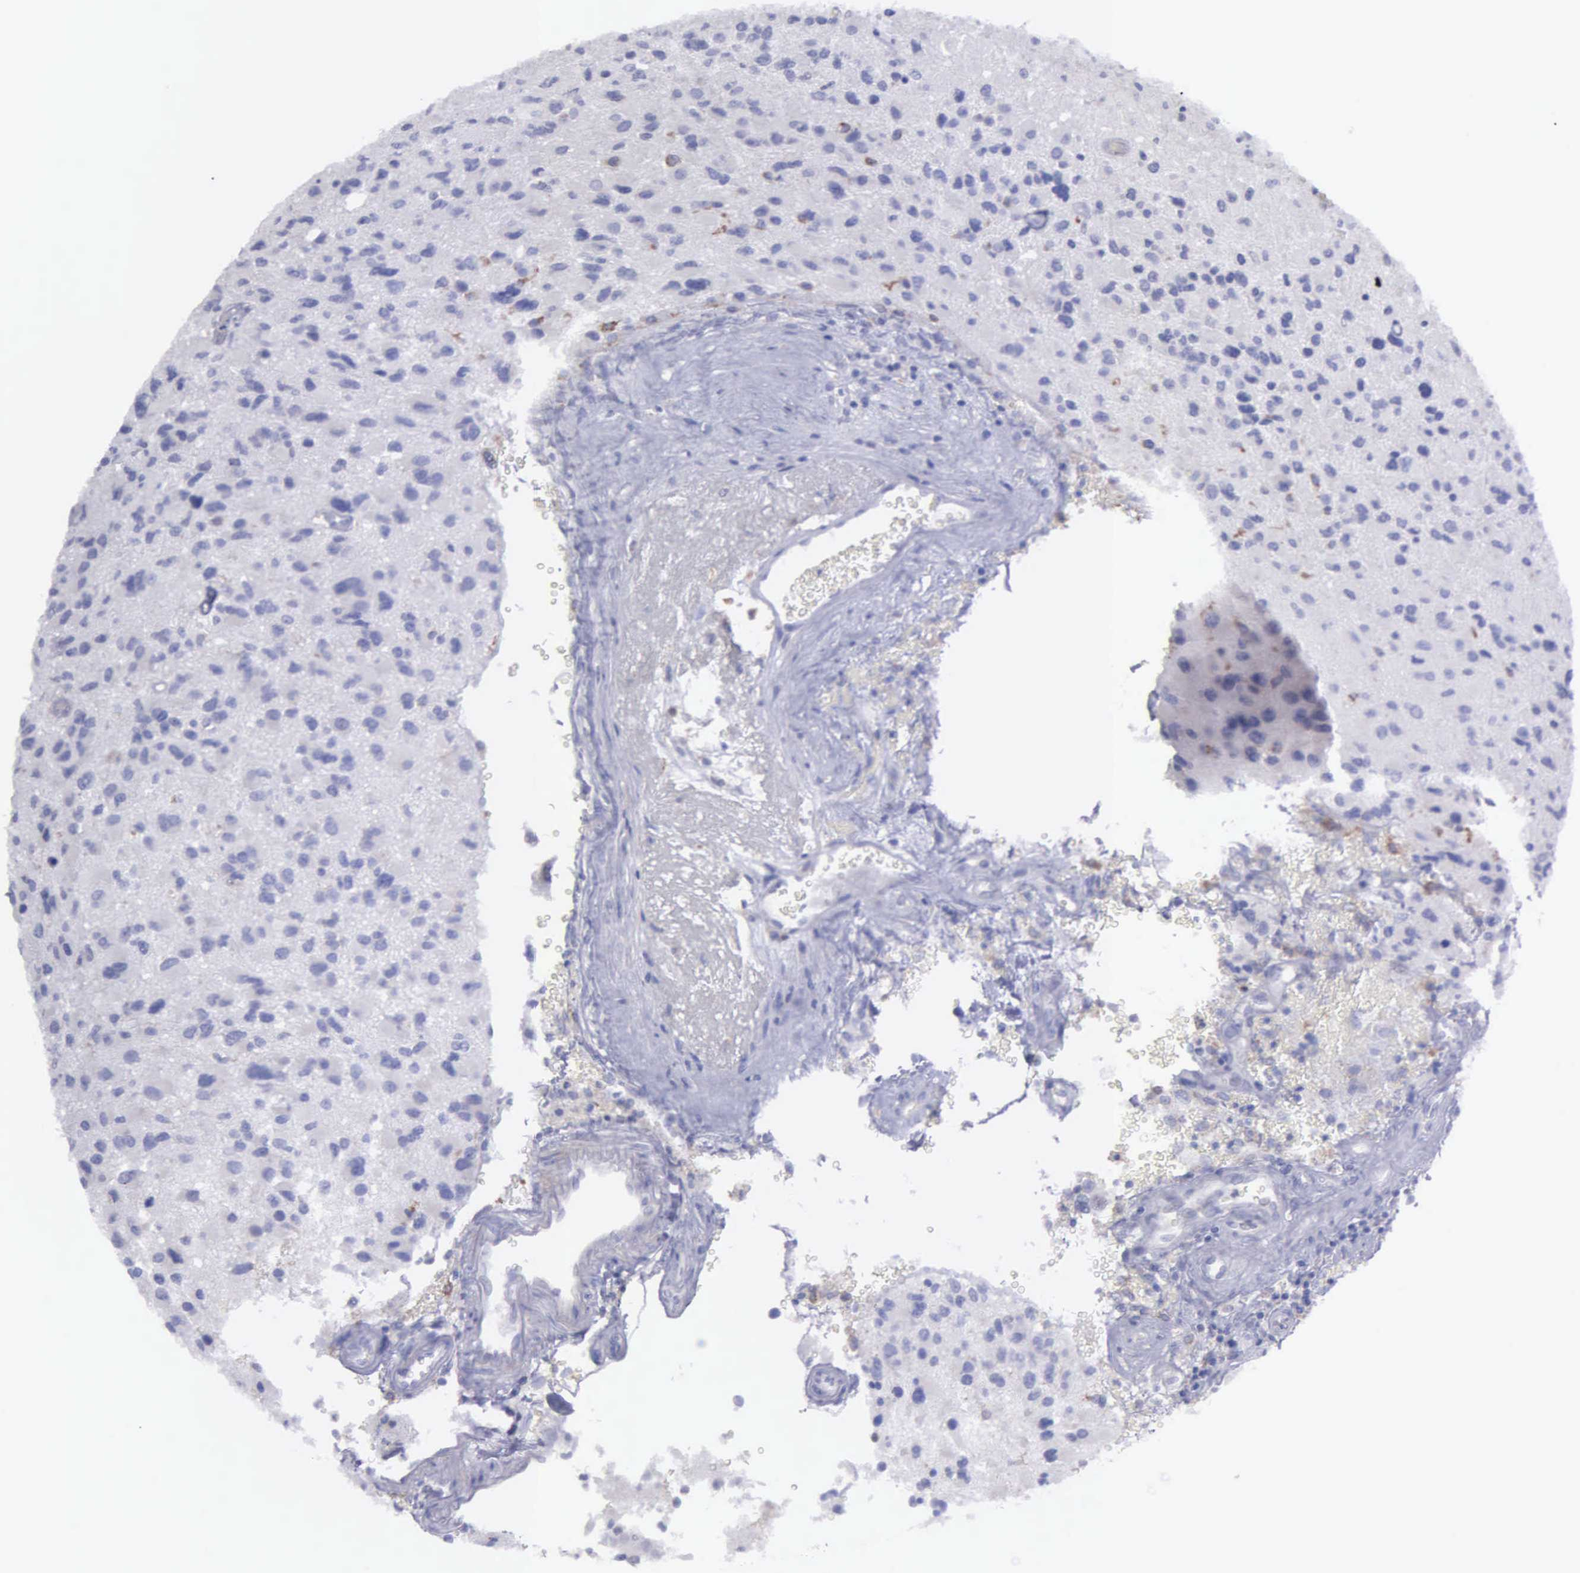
{"staining": {"intensity": "negative", "quantity": "none", "location": "none"}, "tissue": "glioma", "cell_type": "Tumor cells", "image_type": "cancer", "snomed": [{"axis": "morphology", "description": "Glioma, malignant, High grade"}, {"axis": "topography", "description": "Brain"}], "caption": "The image demonstrates no significant positivity in tumor cells of glioma.", "gene": "TYRP1", "patient": {"sex": "male", "age": 69}}